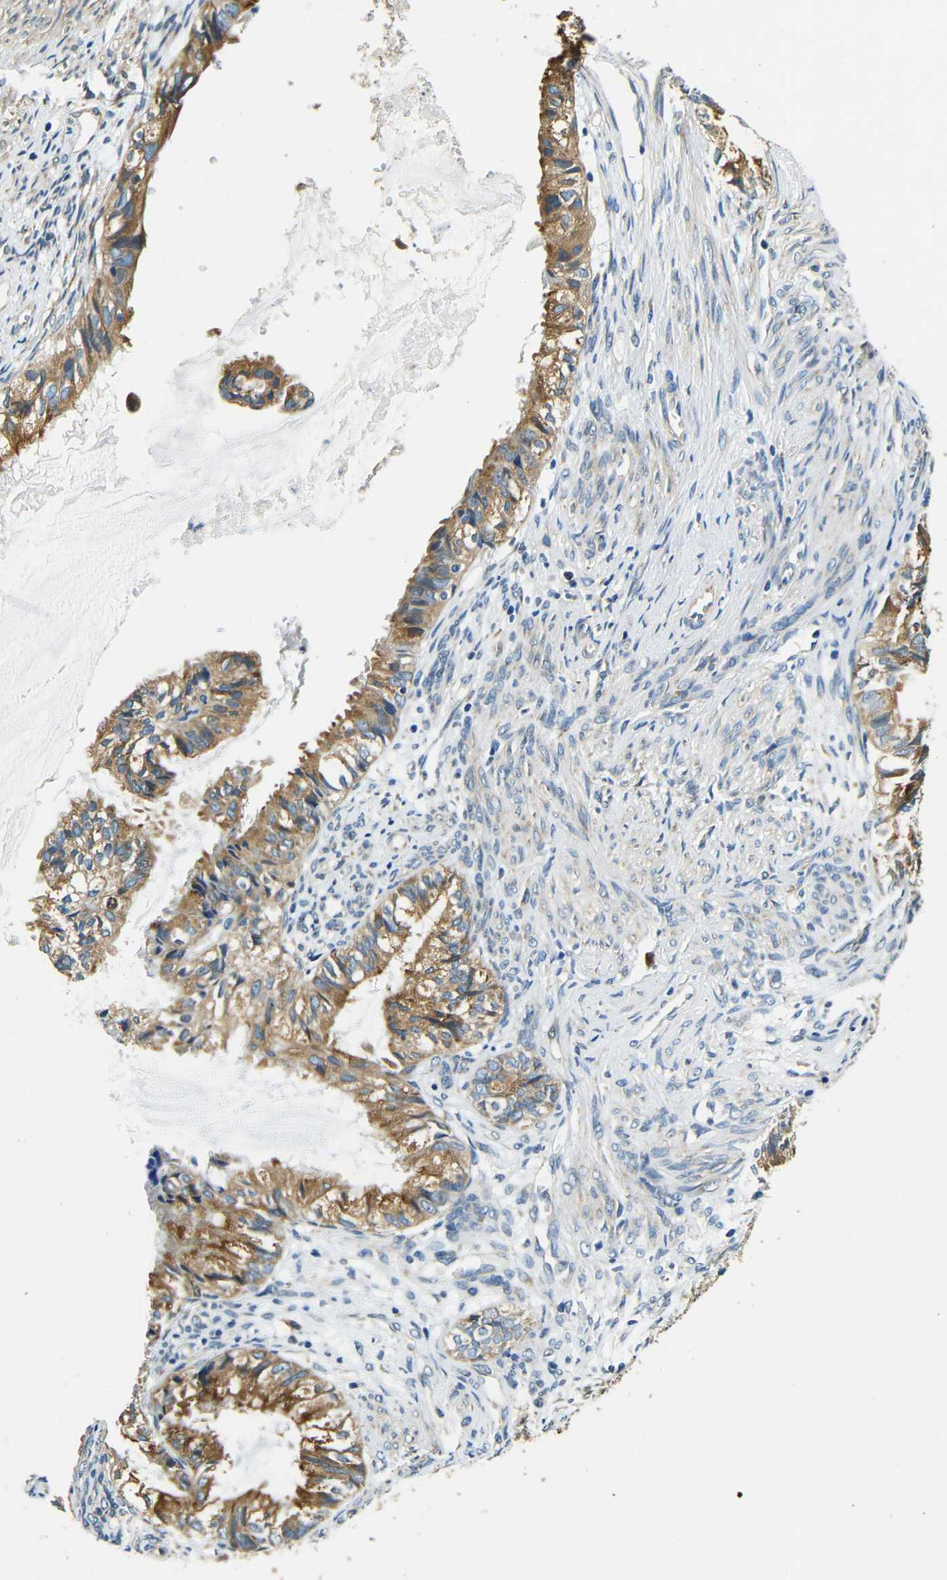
{"staining": {"intensity": "strong", "quantity": ">75%", "location": "cytoplasmic/membranous"}, "tissue": "cervical cancer", "cell_type": "Tumor cells", "image_type": "cancer", "snomed": [{"axis": "morphology", "description": "Normal tissue, NOS"}, {"axis": "morphology", "description": "Adenocarcinoma, NOS"}, {"axis": "topography", "description": "Cervix"}, {"axis": "topography", "description": "Endometrium"}], "caption": "Adenocarcinoma (cervical) tissue reveals strong cytoplasmic/membranous expression in approximately >75% of tumor cells, visualized by immunohistochemistry.", "gene": "VAPB", "patient": {"sex": "female", "age": 86}}